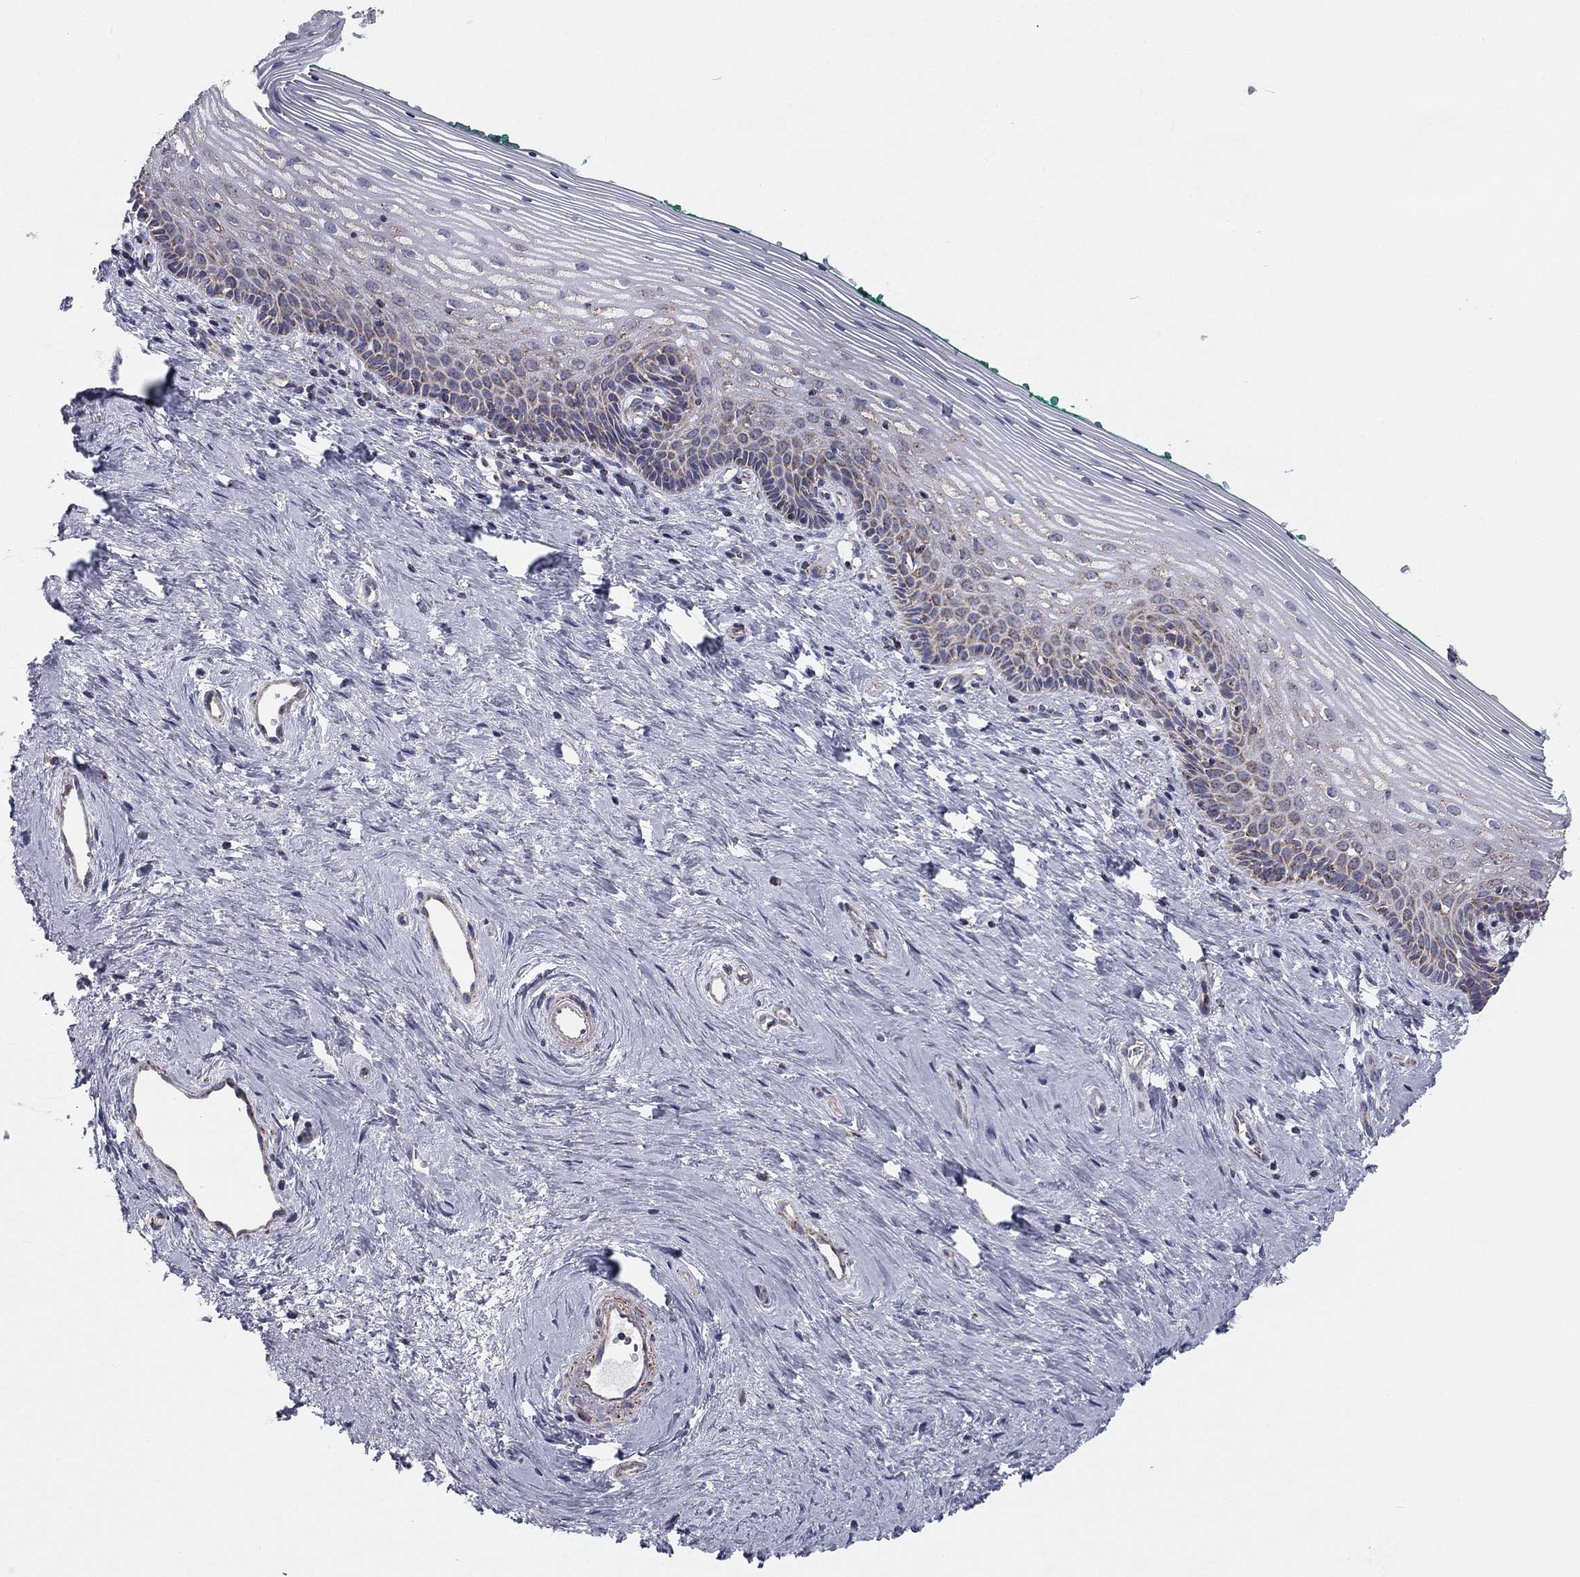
{"staining": {"intensity": "moderate", "quantity": "<25%", "location": "cytoplasmic/membranous"}, "tissue": "vagina", "cell_type": "Squamous epithelial cells", "image_type": "normal", "snomed": [{"axis": "morphology", "description": "Normal tissue, NOS"}, {"axis": "topography", "description": "Vagina"}], "caption": "A micrograph of human vagina stained for a protein demonstrates moderate cytoplasmic/membranous brown staining in squamous epithelial cells.", "gene": "NDUFV1", "patient": {"sex": "female", "age": 45}}